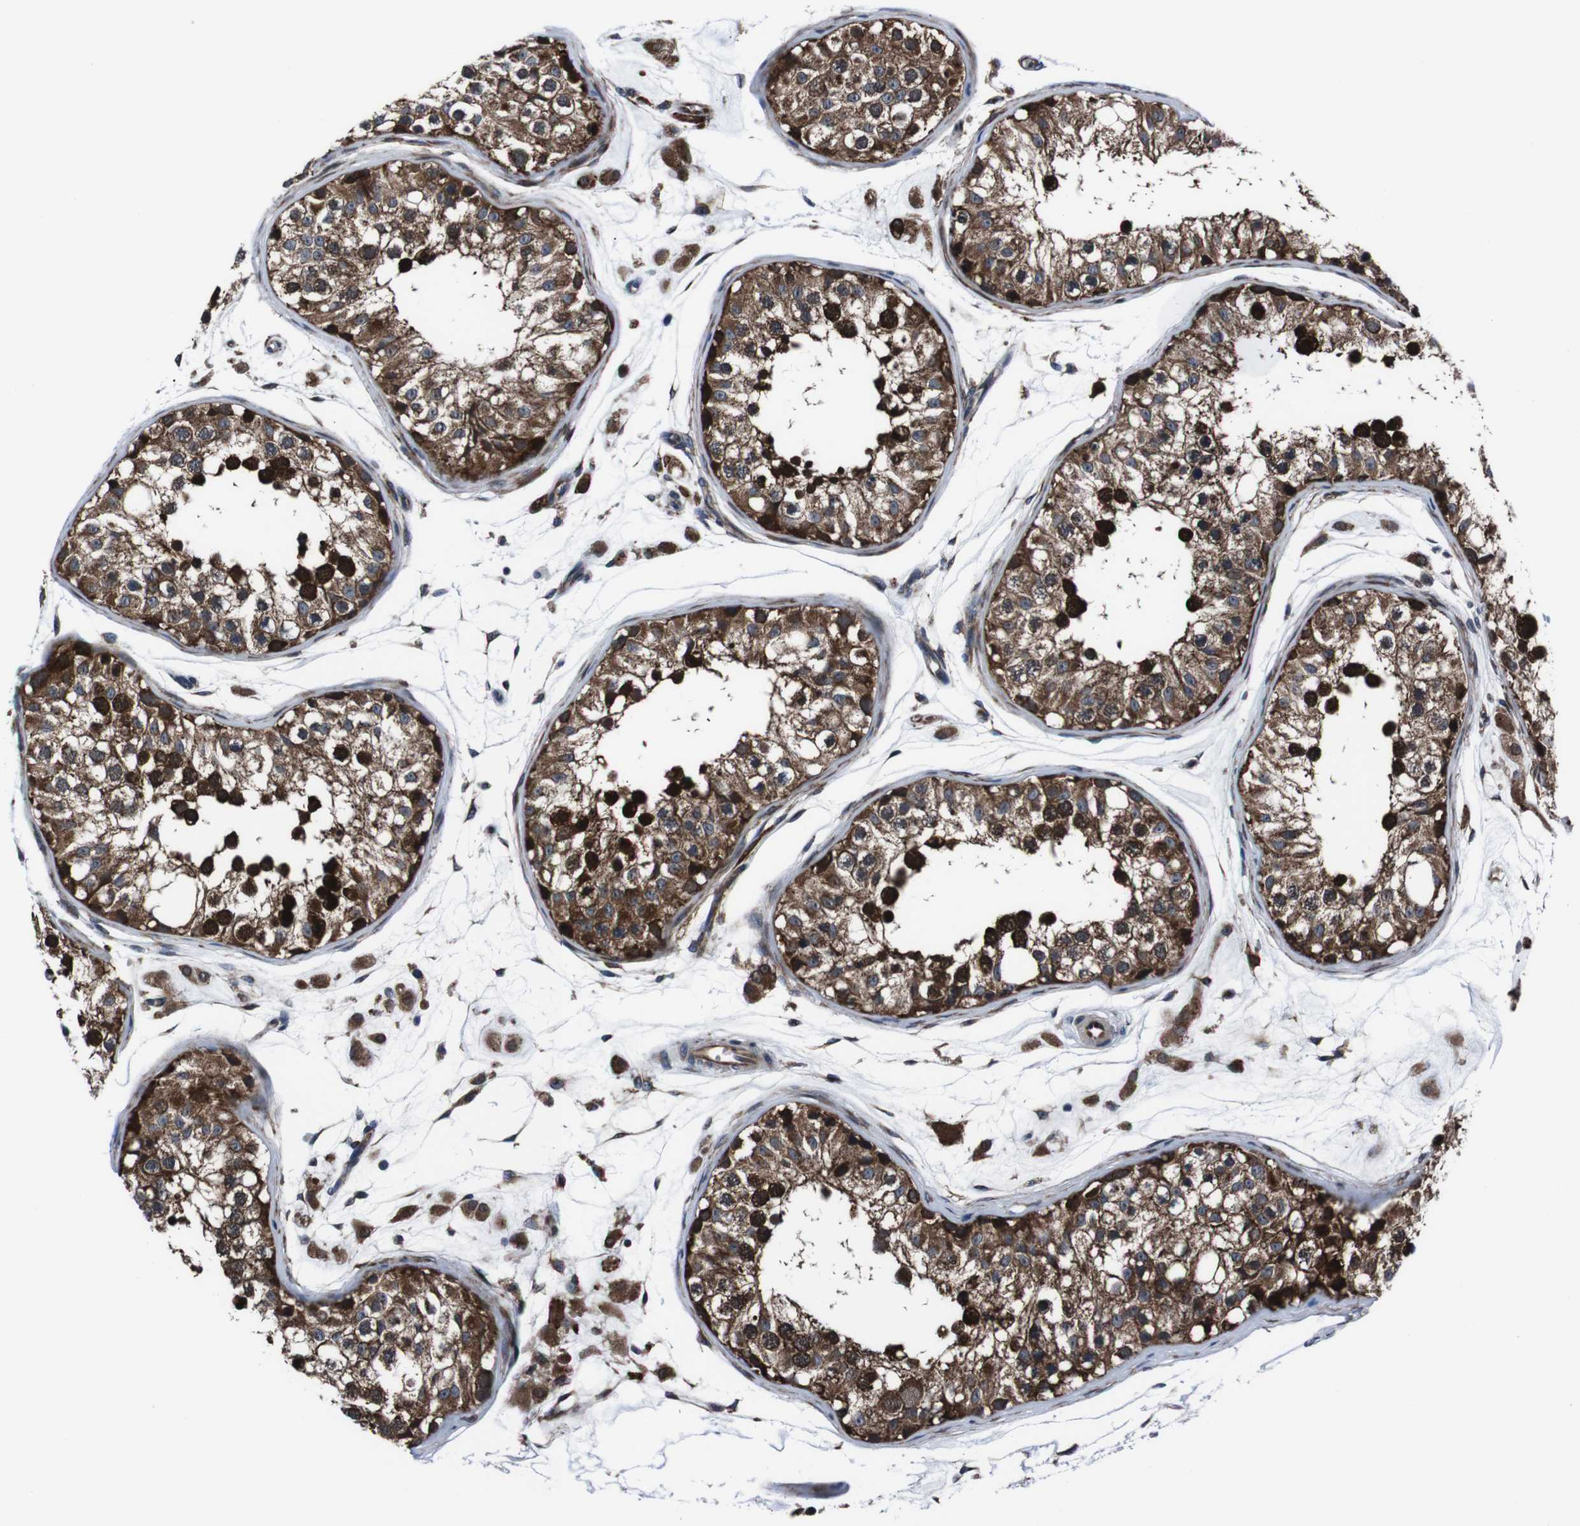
{"staining": {"intensity": "strong", "quantity": ">75%", "location": "cytoplasmic/membranous"}, "tissue": "testis", "cell_type": "Cells in seminiferous ducts", "image_type": "normal", "snomed": [{"axis": "morphology", "description": "Normal tissue, NOS"}, {"axis": "morphology", "description": "Adenocarcinoma, metastatic, NOS"}, {"axis": "topography", "description": "Testis"}], "caption": "Protein expression analysis of benign human testis reveals strong cytoplasmic/membranous positivity in approximately >75% of cells in seminiferous ducts. (DAB (3,3'-diaminobenzidine) = brown stain, brightfield microscopy at high magnification).", "gene": "EIF4A2", "patient": {"sex": "male", "age": 26}}